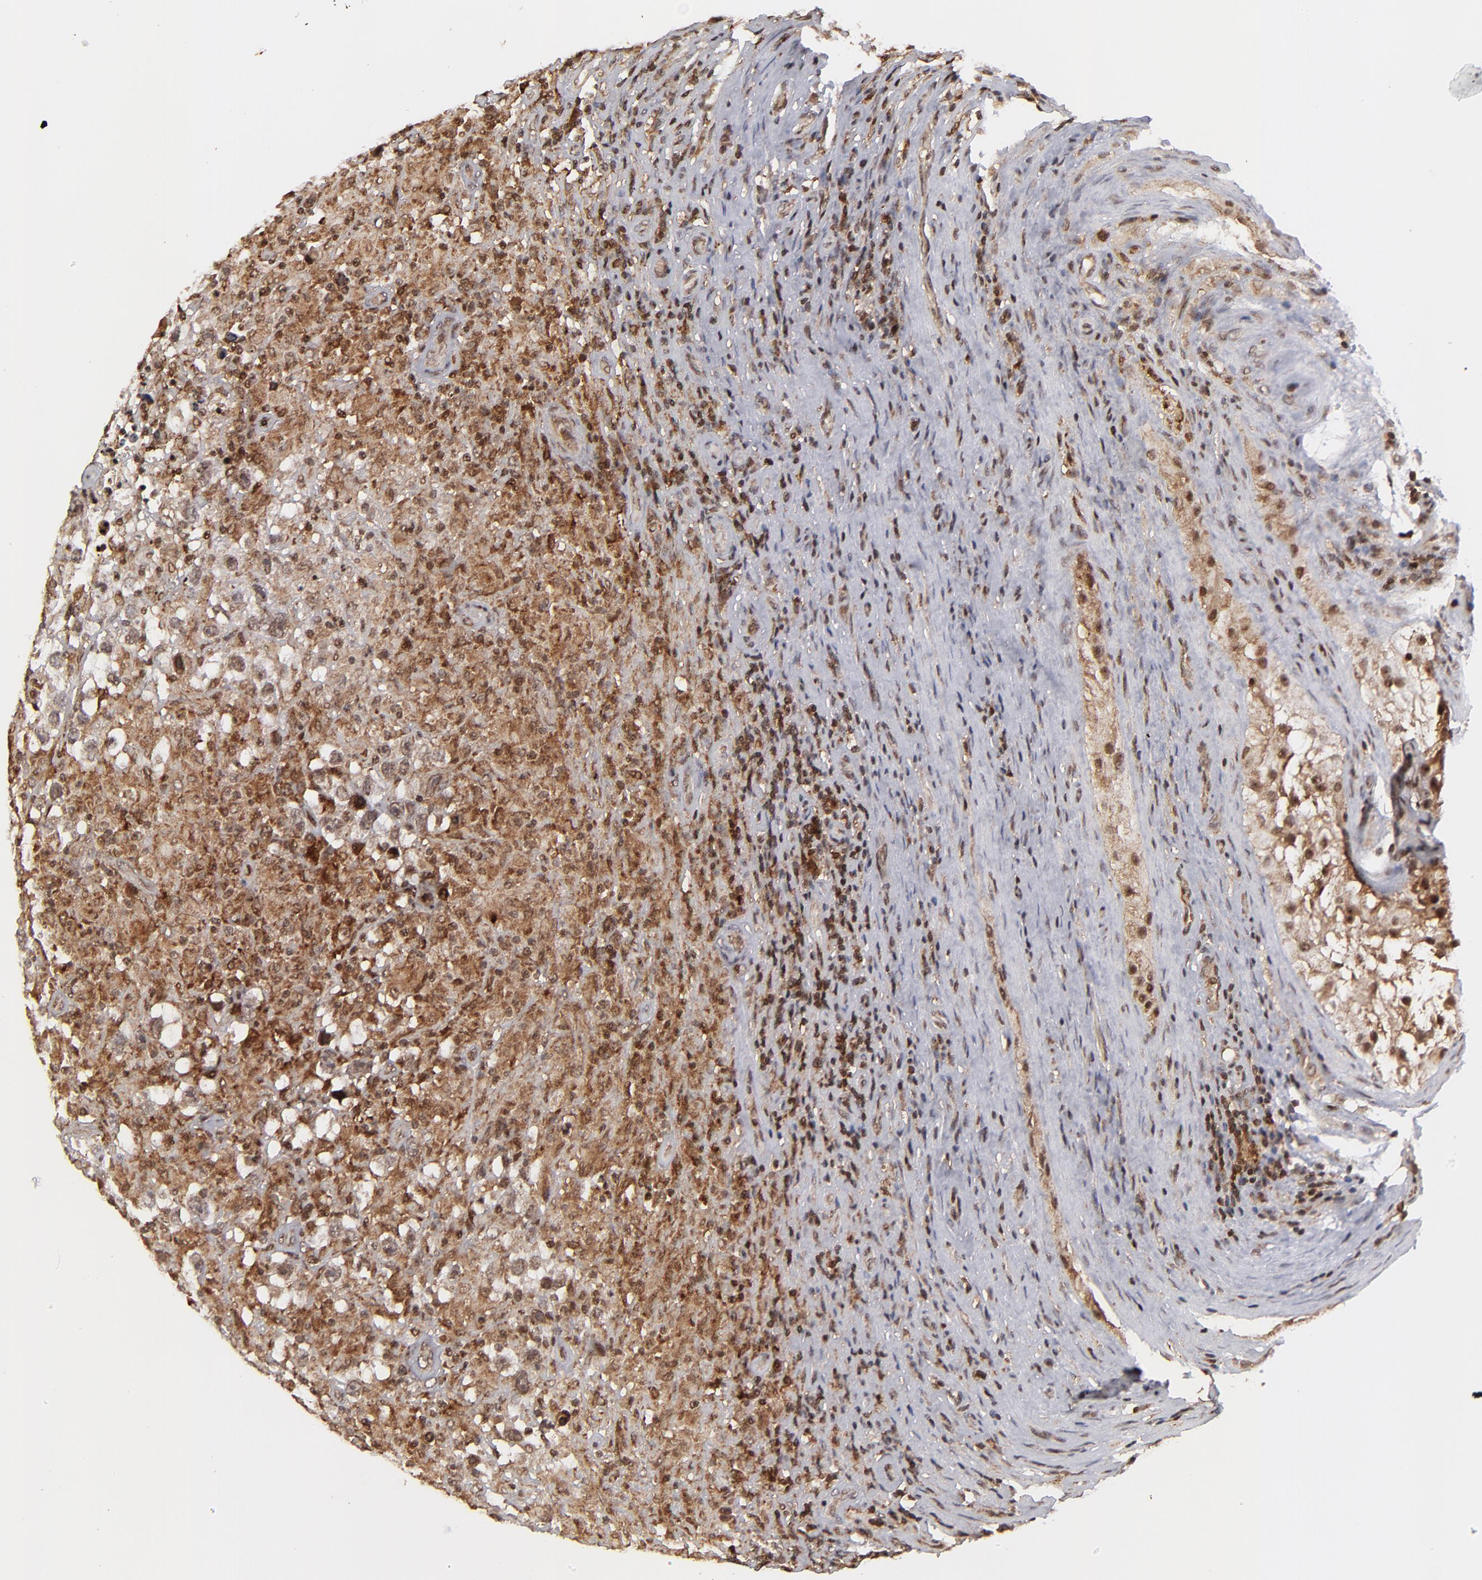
{"staining": {"intensity": "strong", "quantity": ">75%", "location": "cytoplasmic/membranous,nuclear"}, "tissue": "testis cancer", "cell_type": "Tumor cells", "image_type": "cancer", "snomed": [{"axis": "morphology", "description": "Seminoma, NOS"}, {"axis": "topography", "description": "Testis"}], "caption": "Human testis cancer stained for a protein (brown) shows strong cytoplasmic/membranous and nuclear positive expression in about >75% of tumor cells.", "gene": "RGS6", "patient": {"sex": "male", "age": 34}}